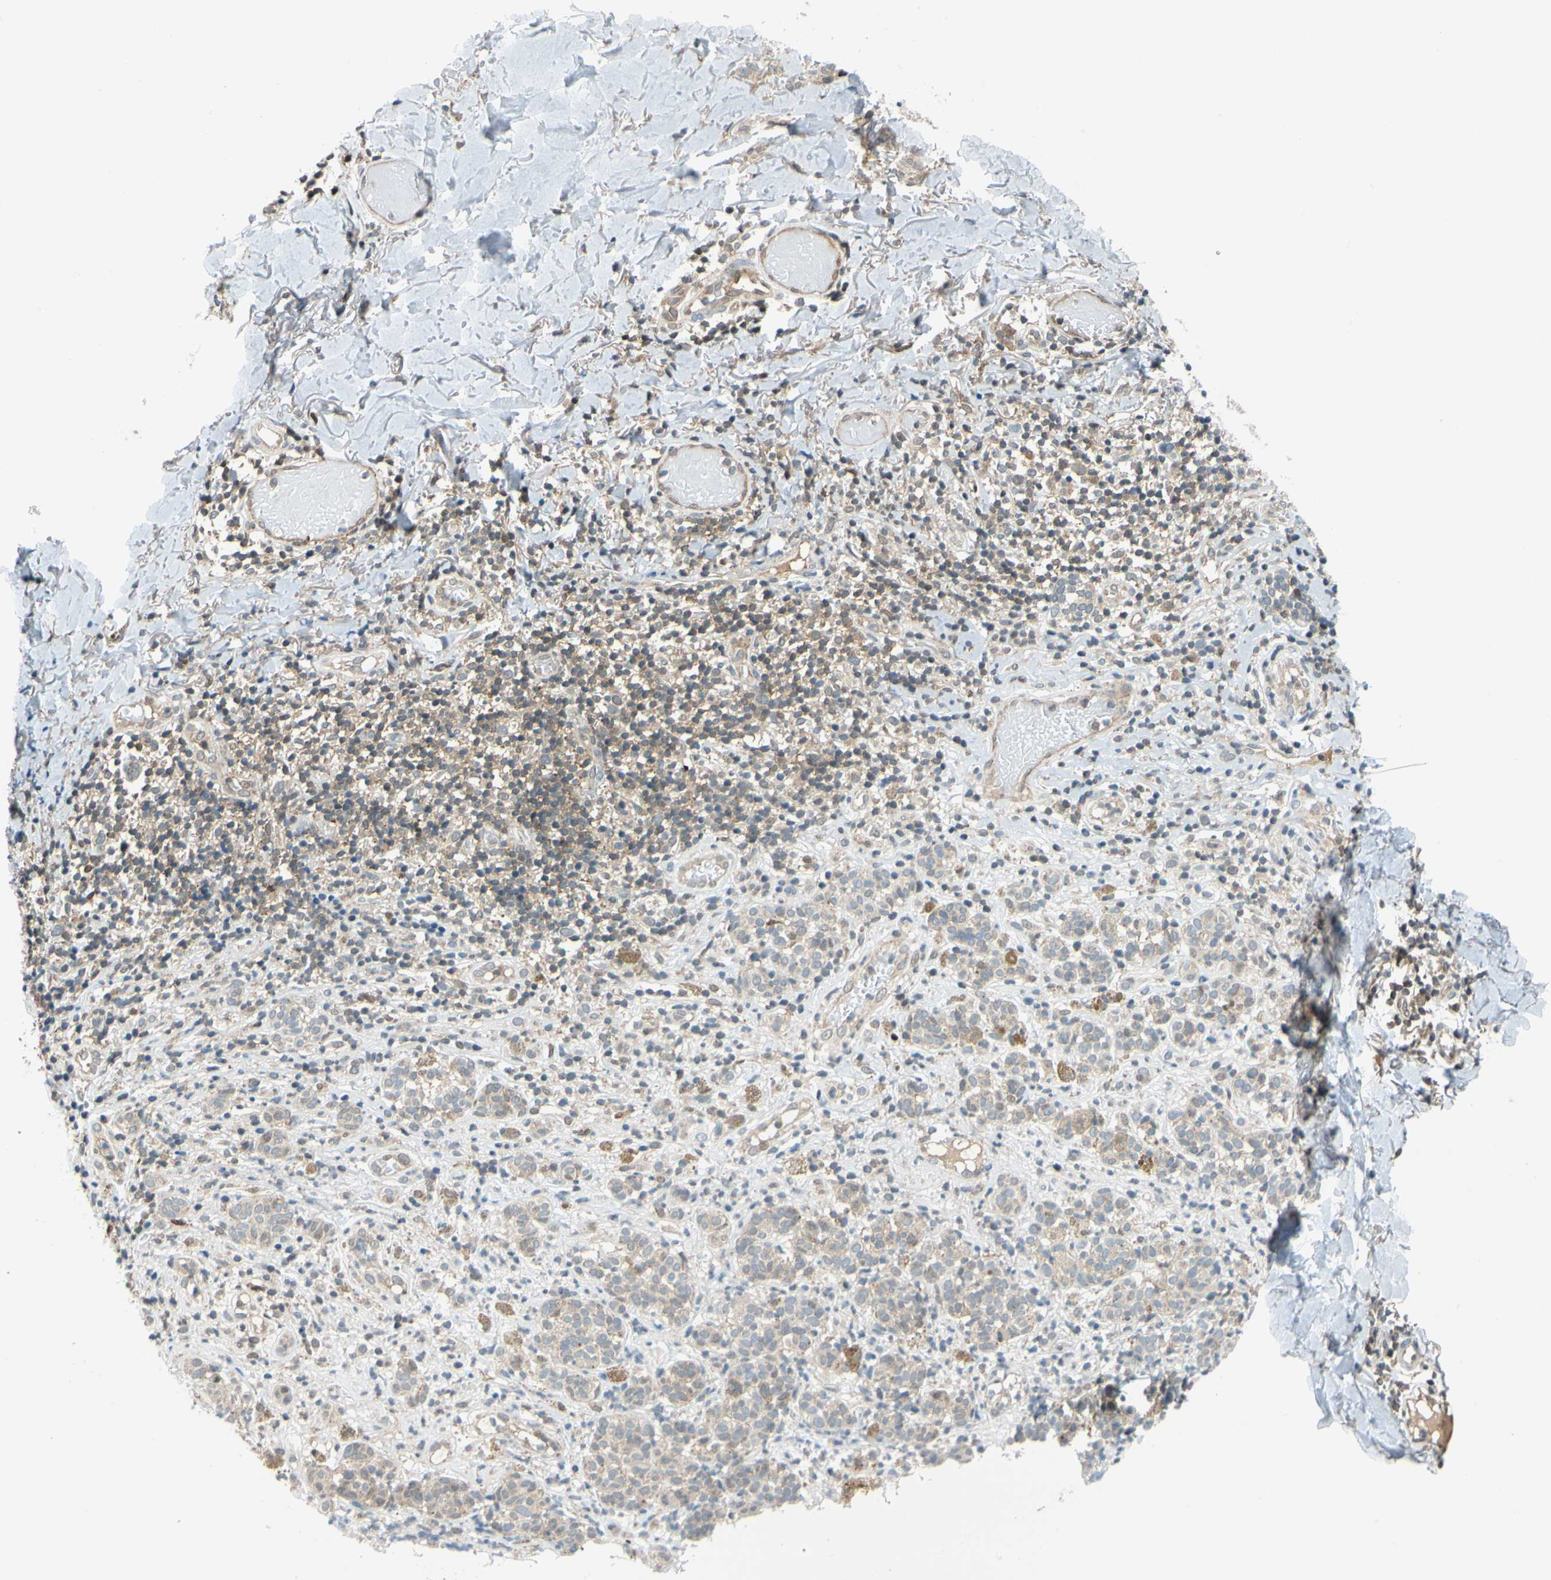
{"staining": {"intensity": "negative", "quantity": "none", "location": "none"}, "tissue": "melanoma", "cell_type": "Tumor cells", "image_type": "cancer", "snomed": [{"axis": "morphology", "description": "Malignant melanoma, NOS"}, {"axis": "topography", "description": "Skin"}], "caption": "Image shows no protein expression in tumor cells of melanoma tissue.", "gene": "MAPK9", "patient": {"sex": "male", "age": 64}}